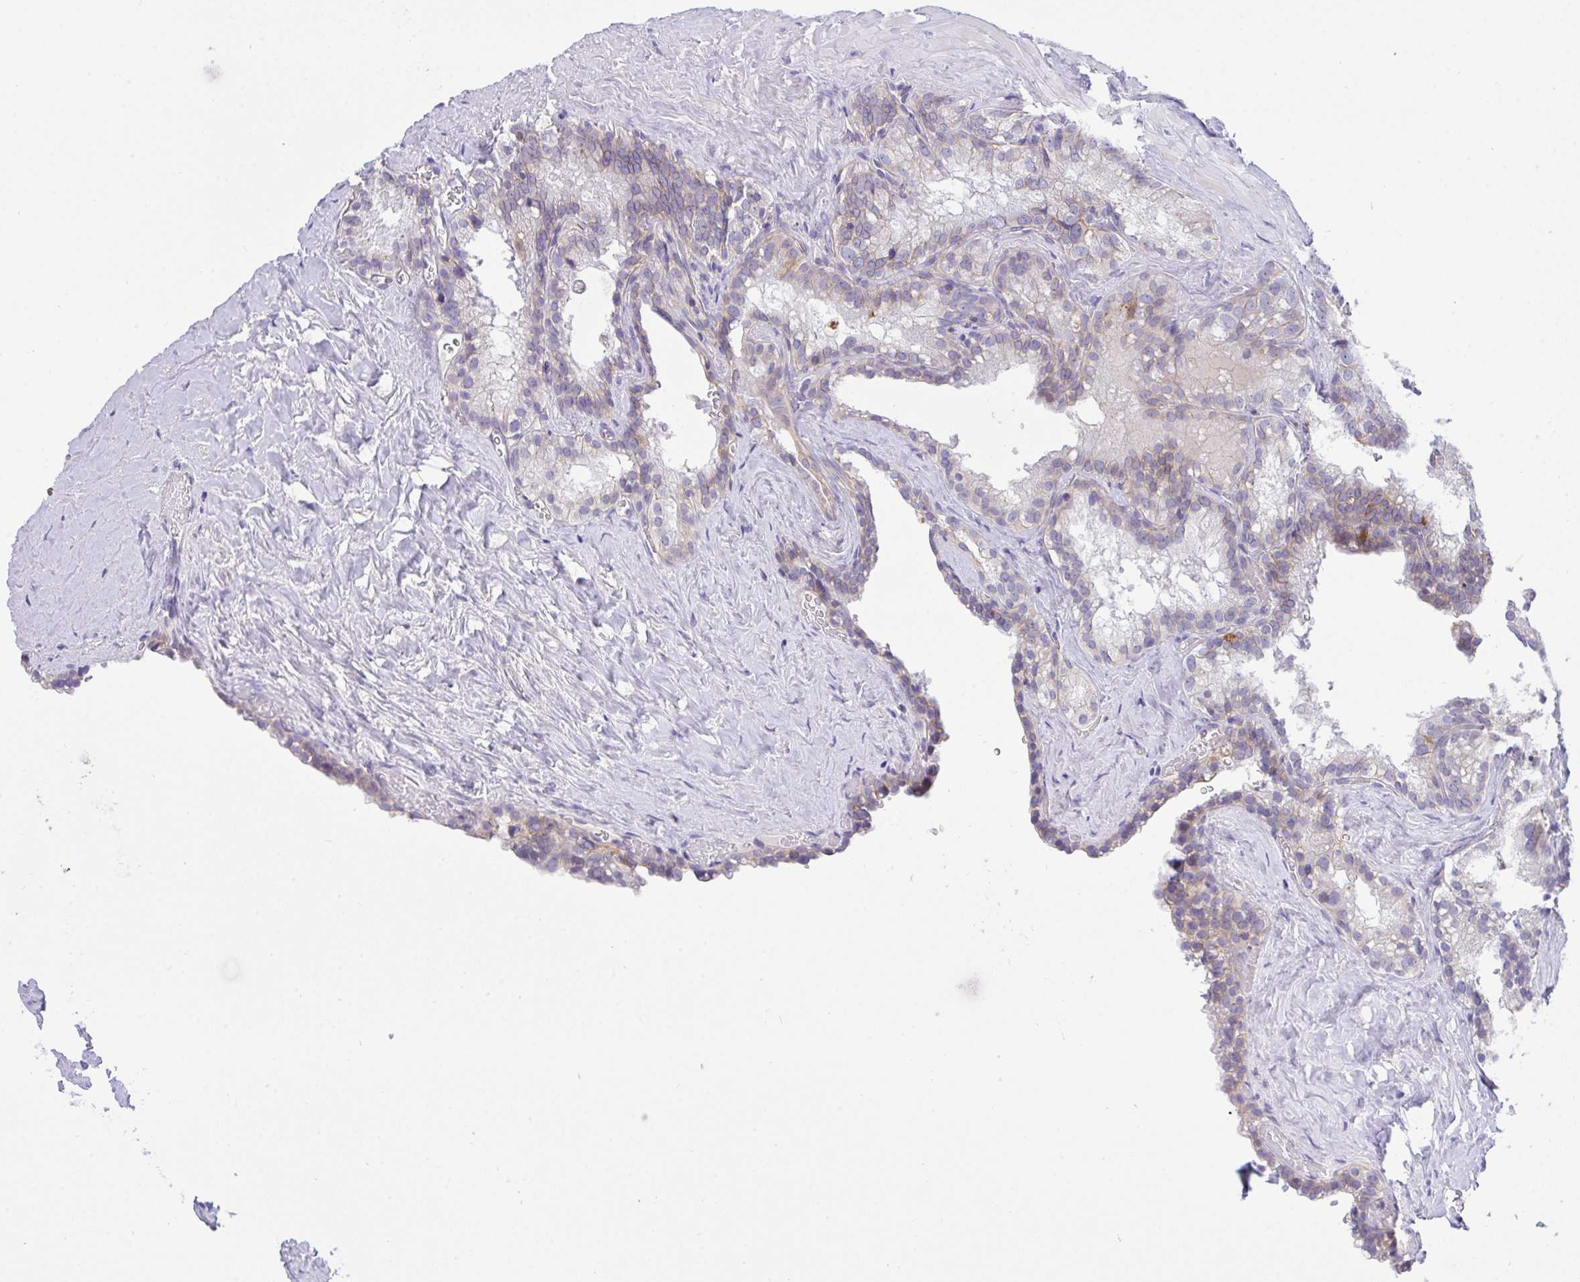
{"staining": {"intensity": "weak", "quantity": "<25%", "location": "cytoplasmic/membranous"}, "tissue": "seminal vesicle", "cell_type": "Glandular cells", "image_type": "normal", "snomed": [{"axis": "morphology", "description": "Normal tissue, NOS"}, {"axis": "topography", "description": "Seminal veicle"}], "caption": "Immunohistochemistry photomicrograph of normal seminal vesicle: seminal vesicle stained with DAB exhibits no significant protein positivity in glandular cells.", "gene": "HOXD12", "patient": {"sex": "male", "age": 47}}